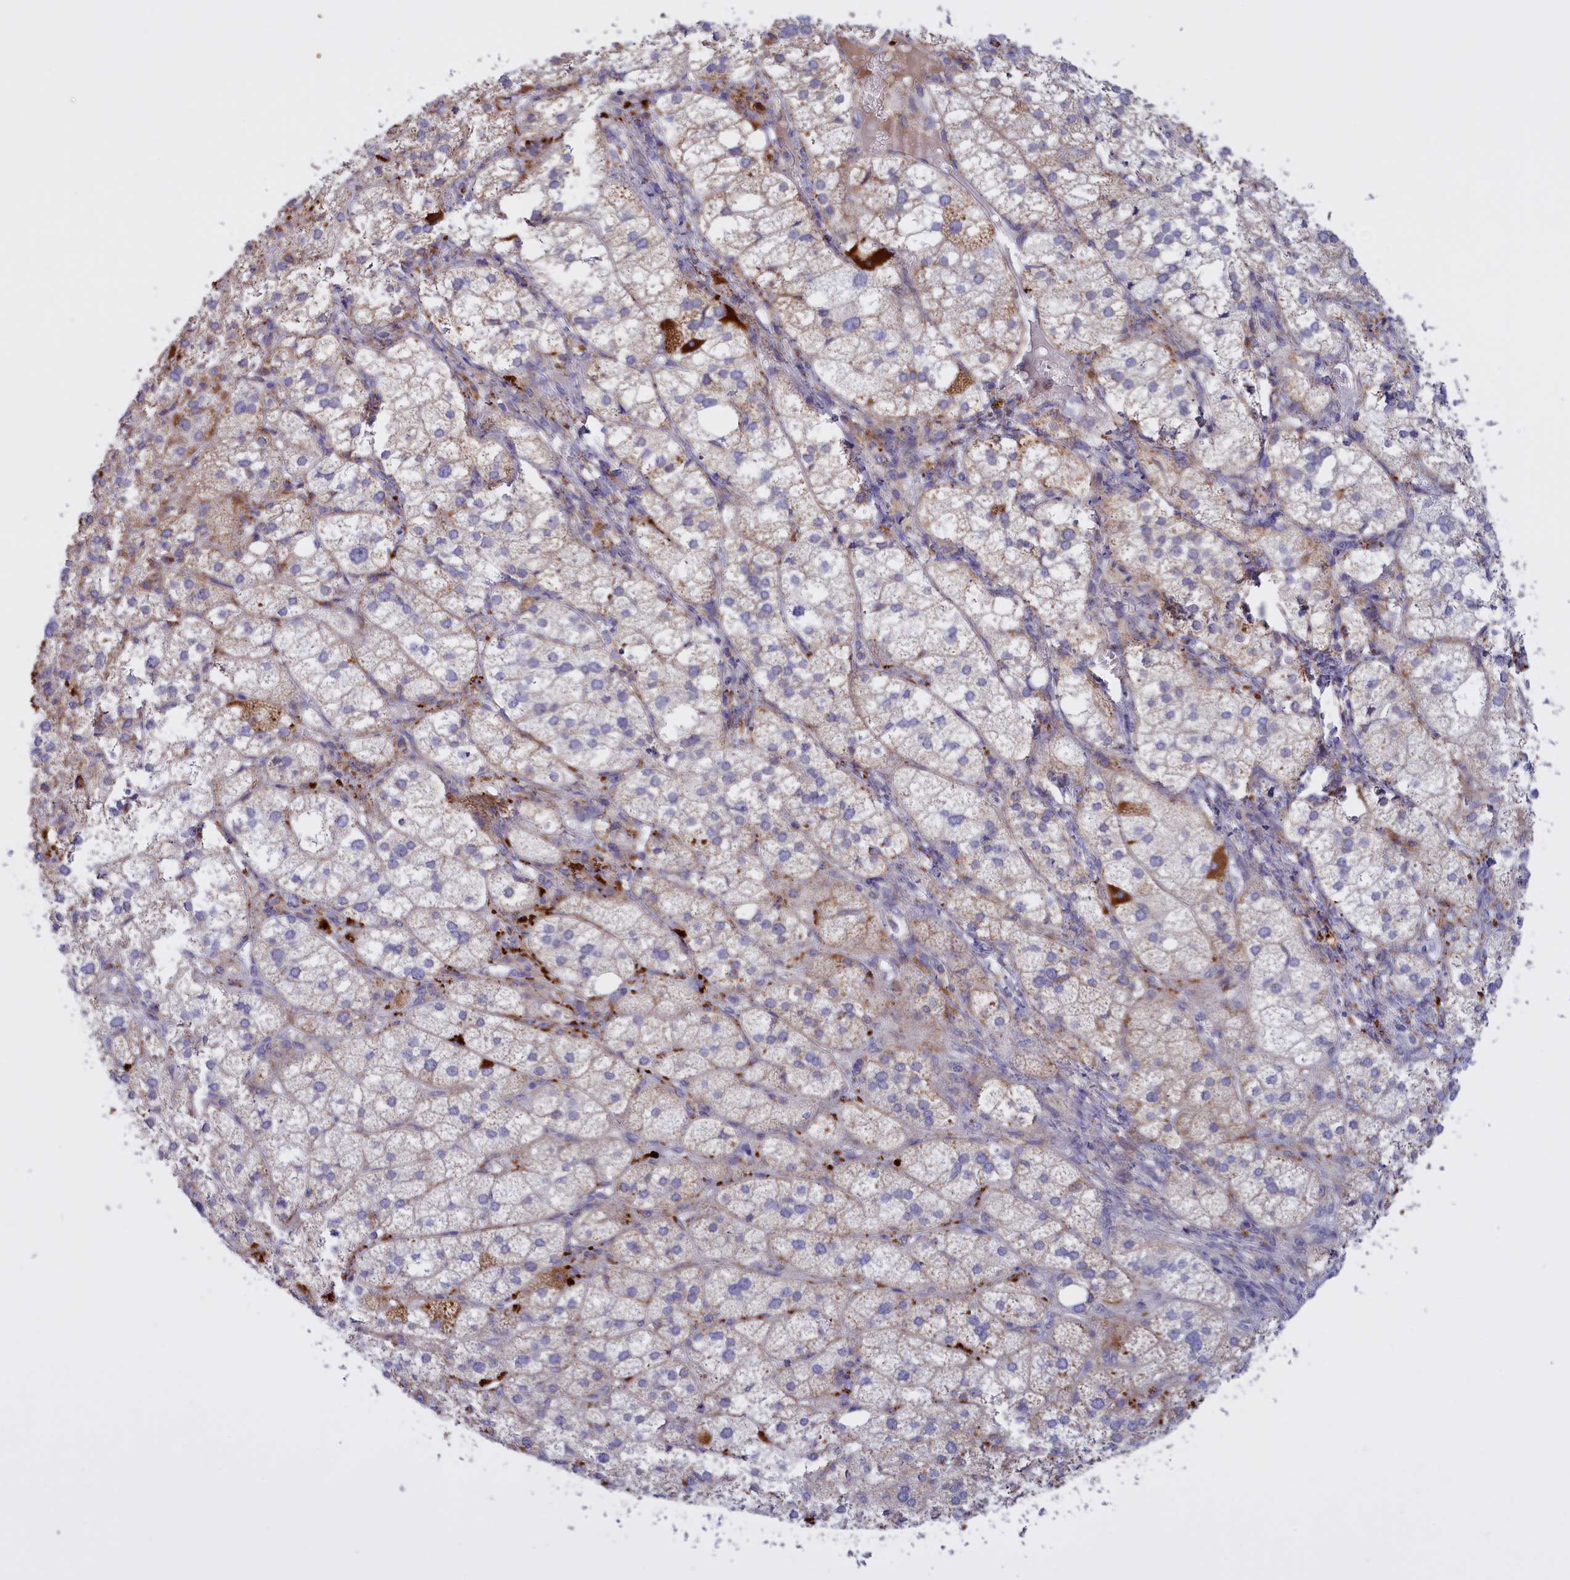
{"staining": {"intensity": "strong", "quantity": "25%-75%", "location": "cytoplasmic/membranous"}, "tissue": "adrenal gland", "cell_type": "Glandular cells", "image_type": "normal", "snomed": [{"axis": "morphology", "description": "Normal tissue, NOS"}, {"axis": "topography", "description": "Adrenal gland"}], "caption": "Strong cytoplasmic/membranous staining is present in approximately 25%-75% of glandular cells in normal adrenal gland.", "gene": "FAM149B1", "patient": {"sex": "female", "age": 61}}